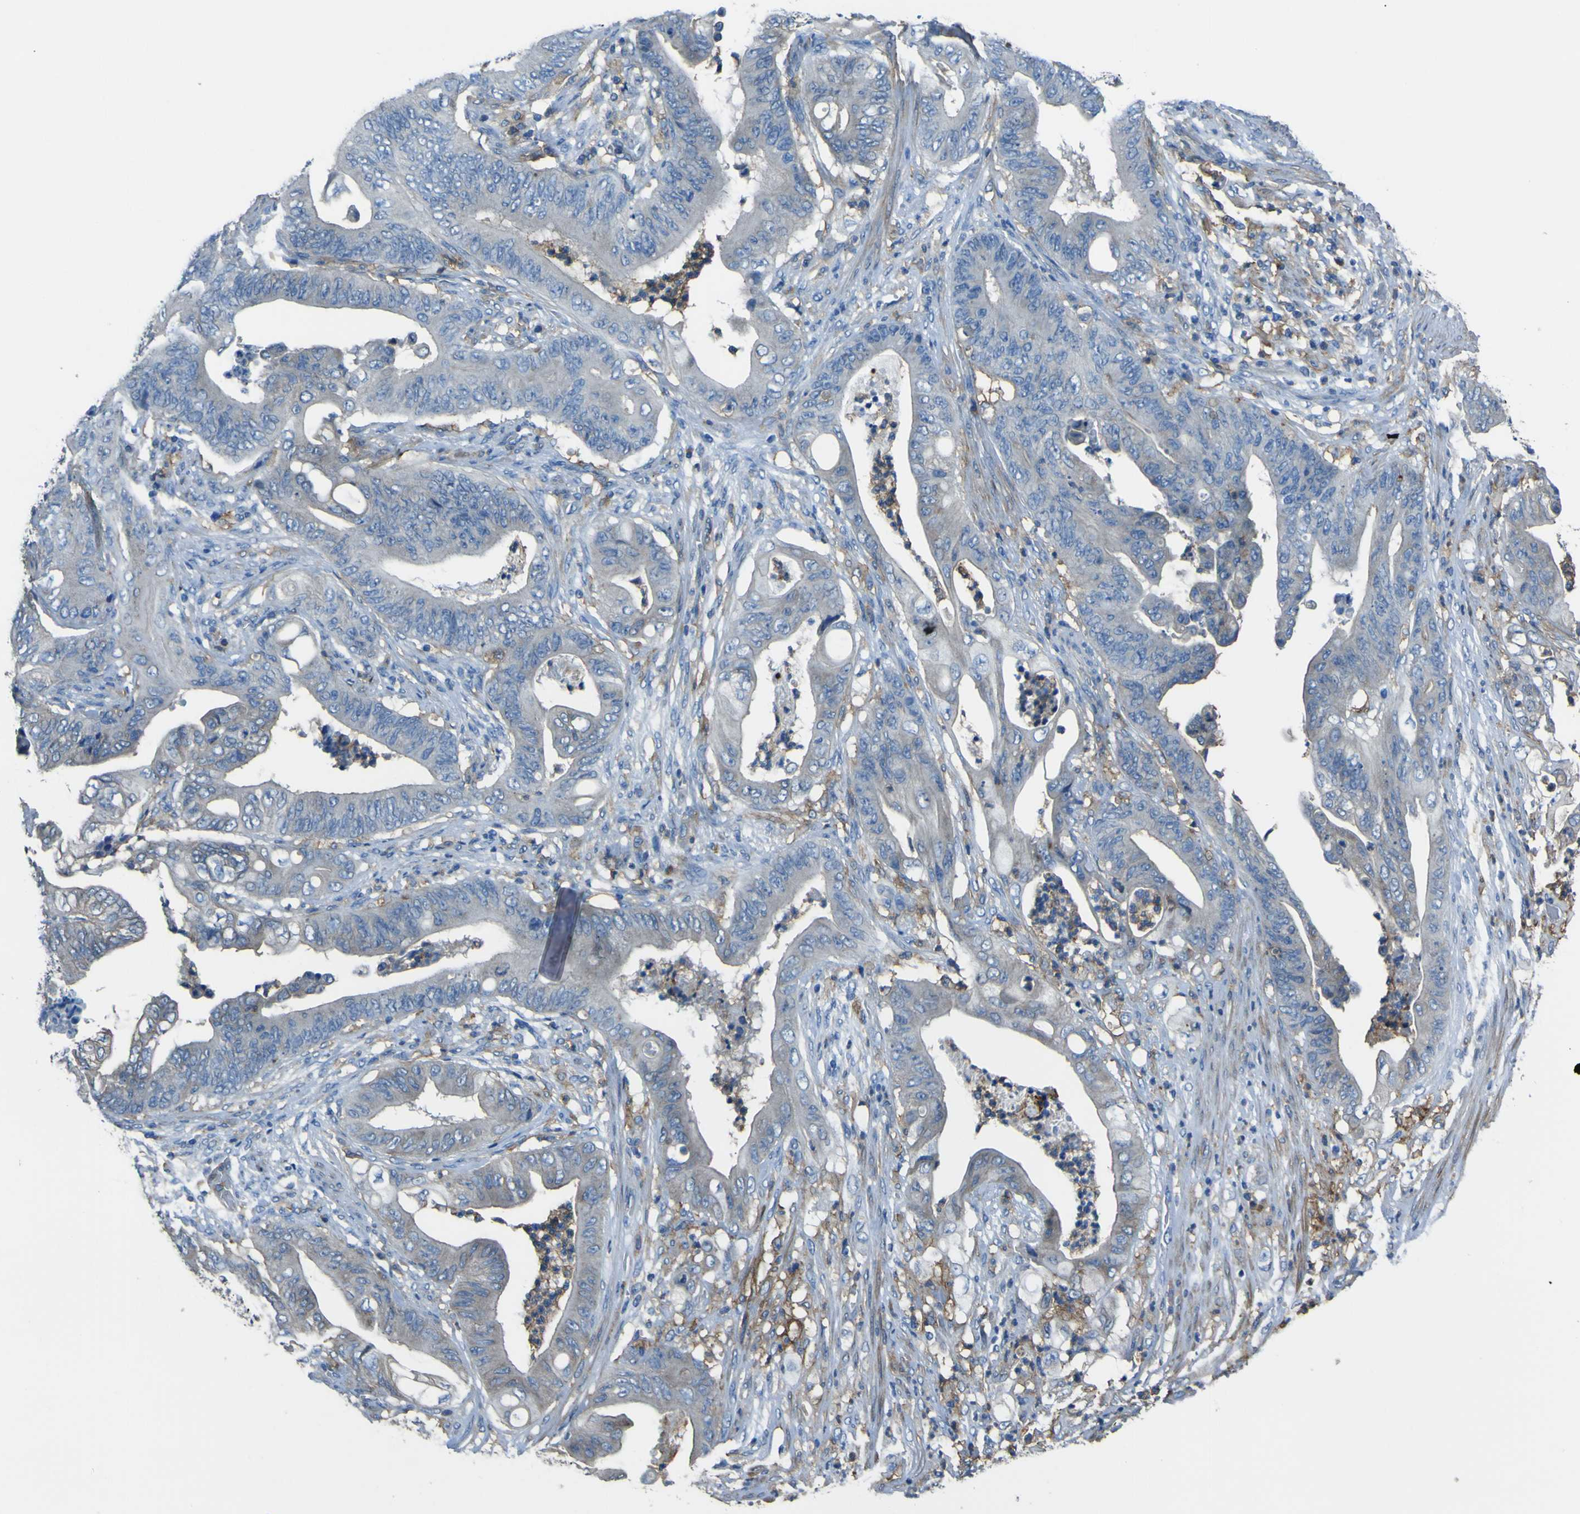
{"staining": {"intensity": "negative", "quantity": "none", "location": "none"}, "tissue": "stomach cancer", "cell_type": "Tumor cells", "image_type": "cancer", "snomed": [{"axis": "morphology", "description": "Adenocarcinoma, NOS"}, {"axis": "topography", "description": "Stomach"}], "caption": "This is an immunohistochemistry (IHC) photomicrograph of human stomach cancer. There is no expression in tumor cells.", "gene": "LAIR1", "patient": {"sex": "female", "age": 73}}